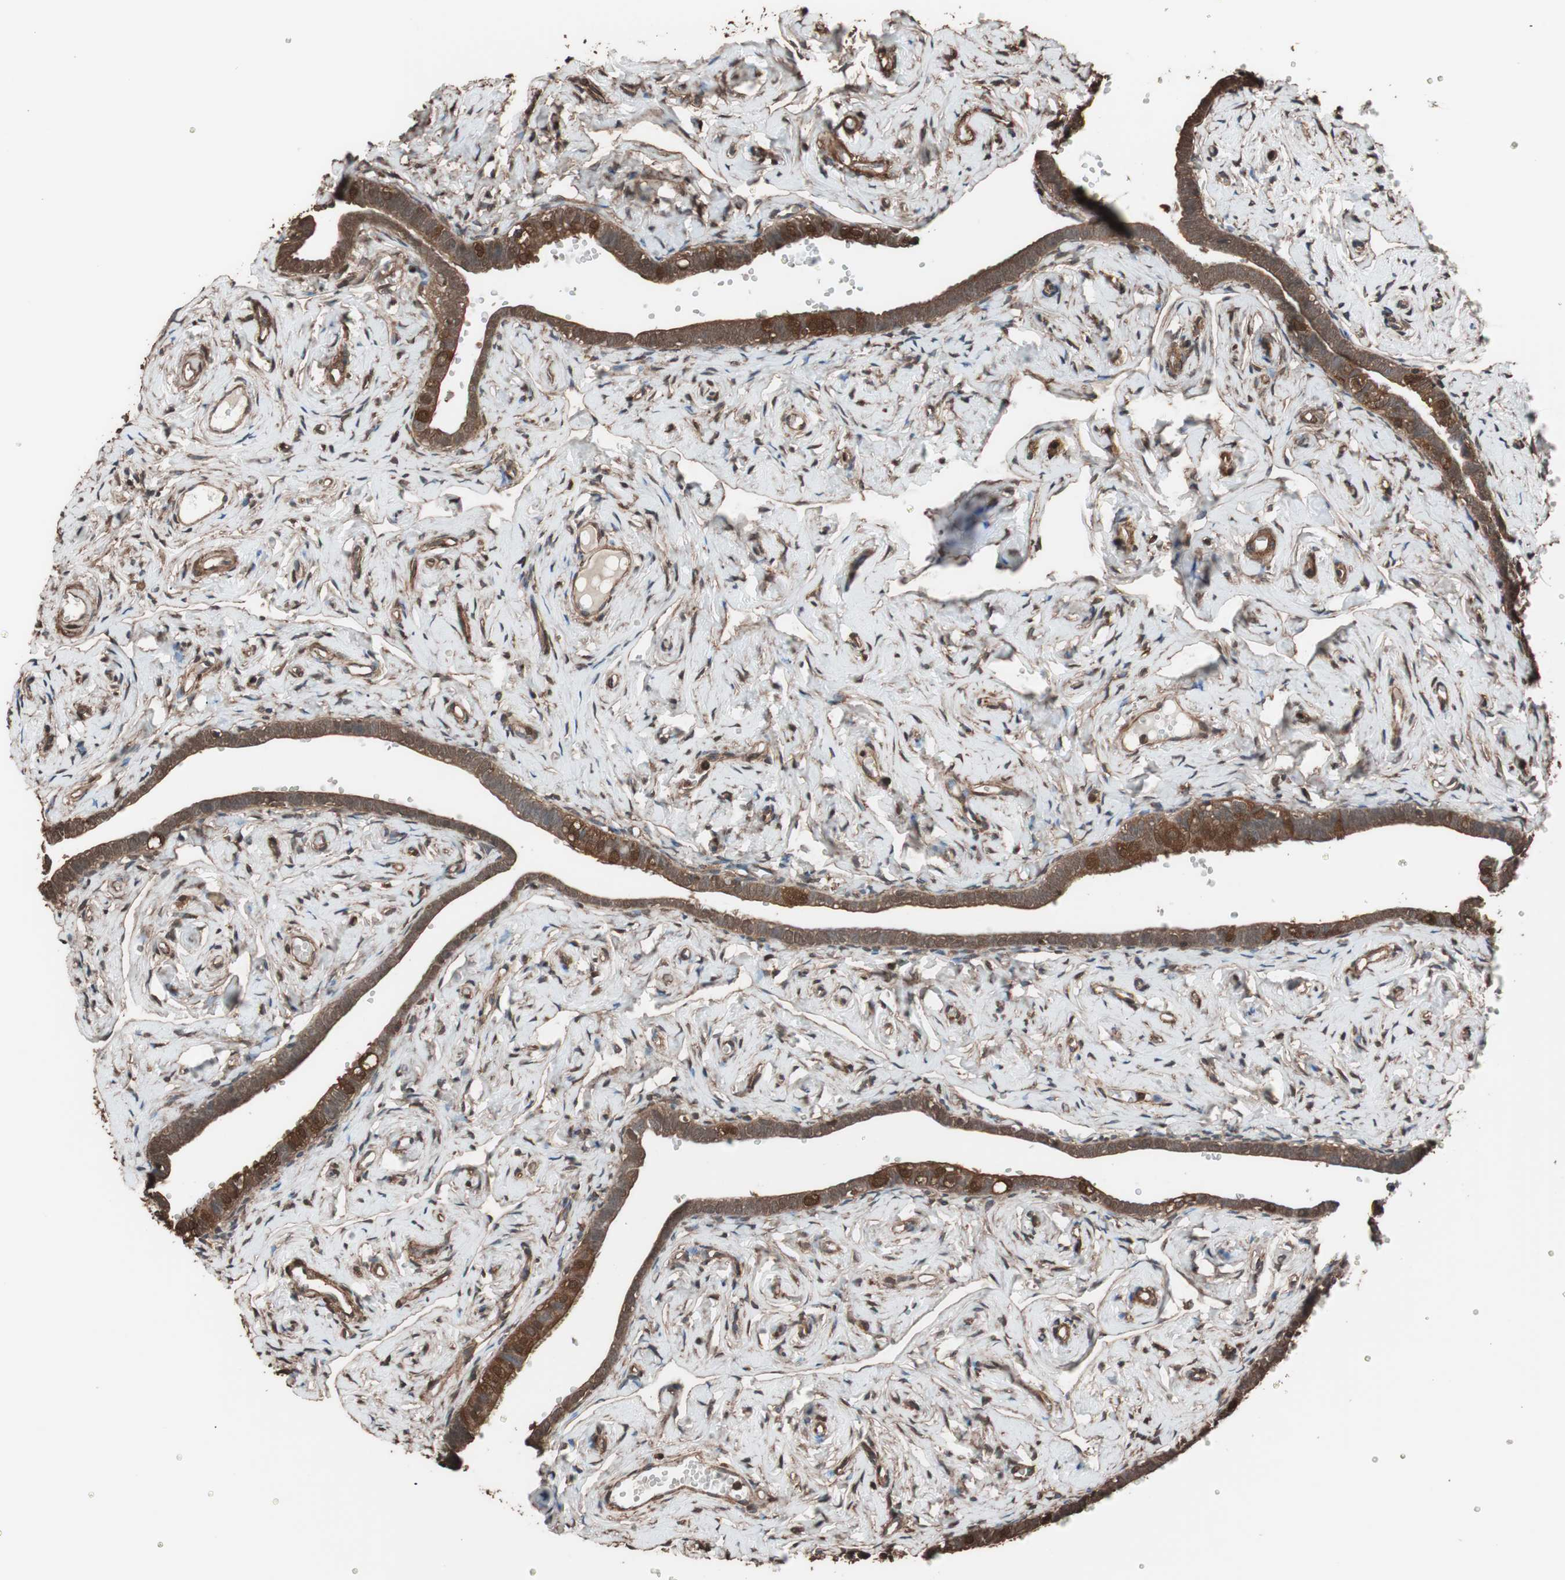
{"staining": {"intensity": "strong", "quantity": ">75%", "location": "cytoplasmic/membranous"}, "tissue": "fallopian tube", "cell_type": "Glandular cells", "image_type": "normal", "snomed": [{"axis": "morphology", "description": "Normal tissue, NOS"}, {"axis": "topography", "description": "Fallopian tube"}], "caption": "The image demonstrates immunohistochemical staining of benign fallopian tube. There is strong cytoplasmic/membranous positivity is appreciated in about >75% of glandular cells.", "gene": "CALM2", "patient": {"sex": "female", "age": 71}}